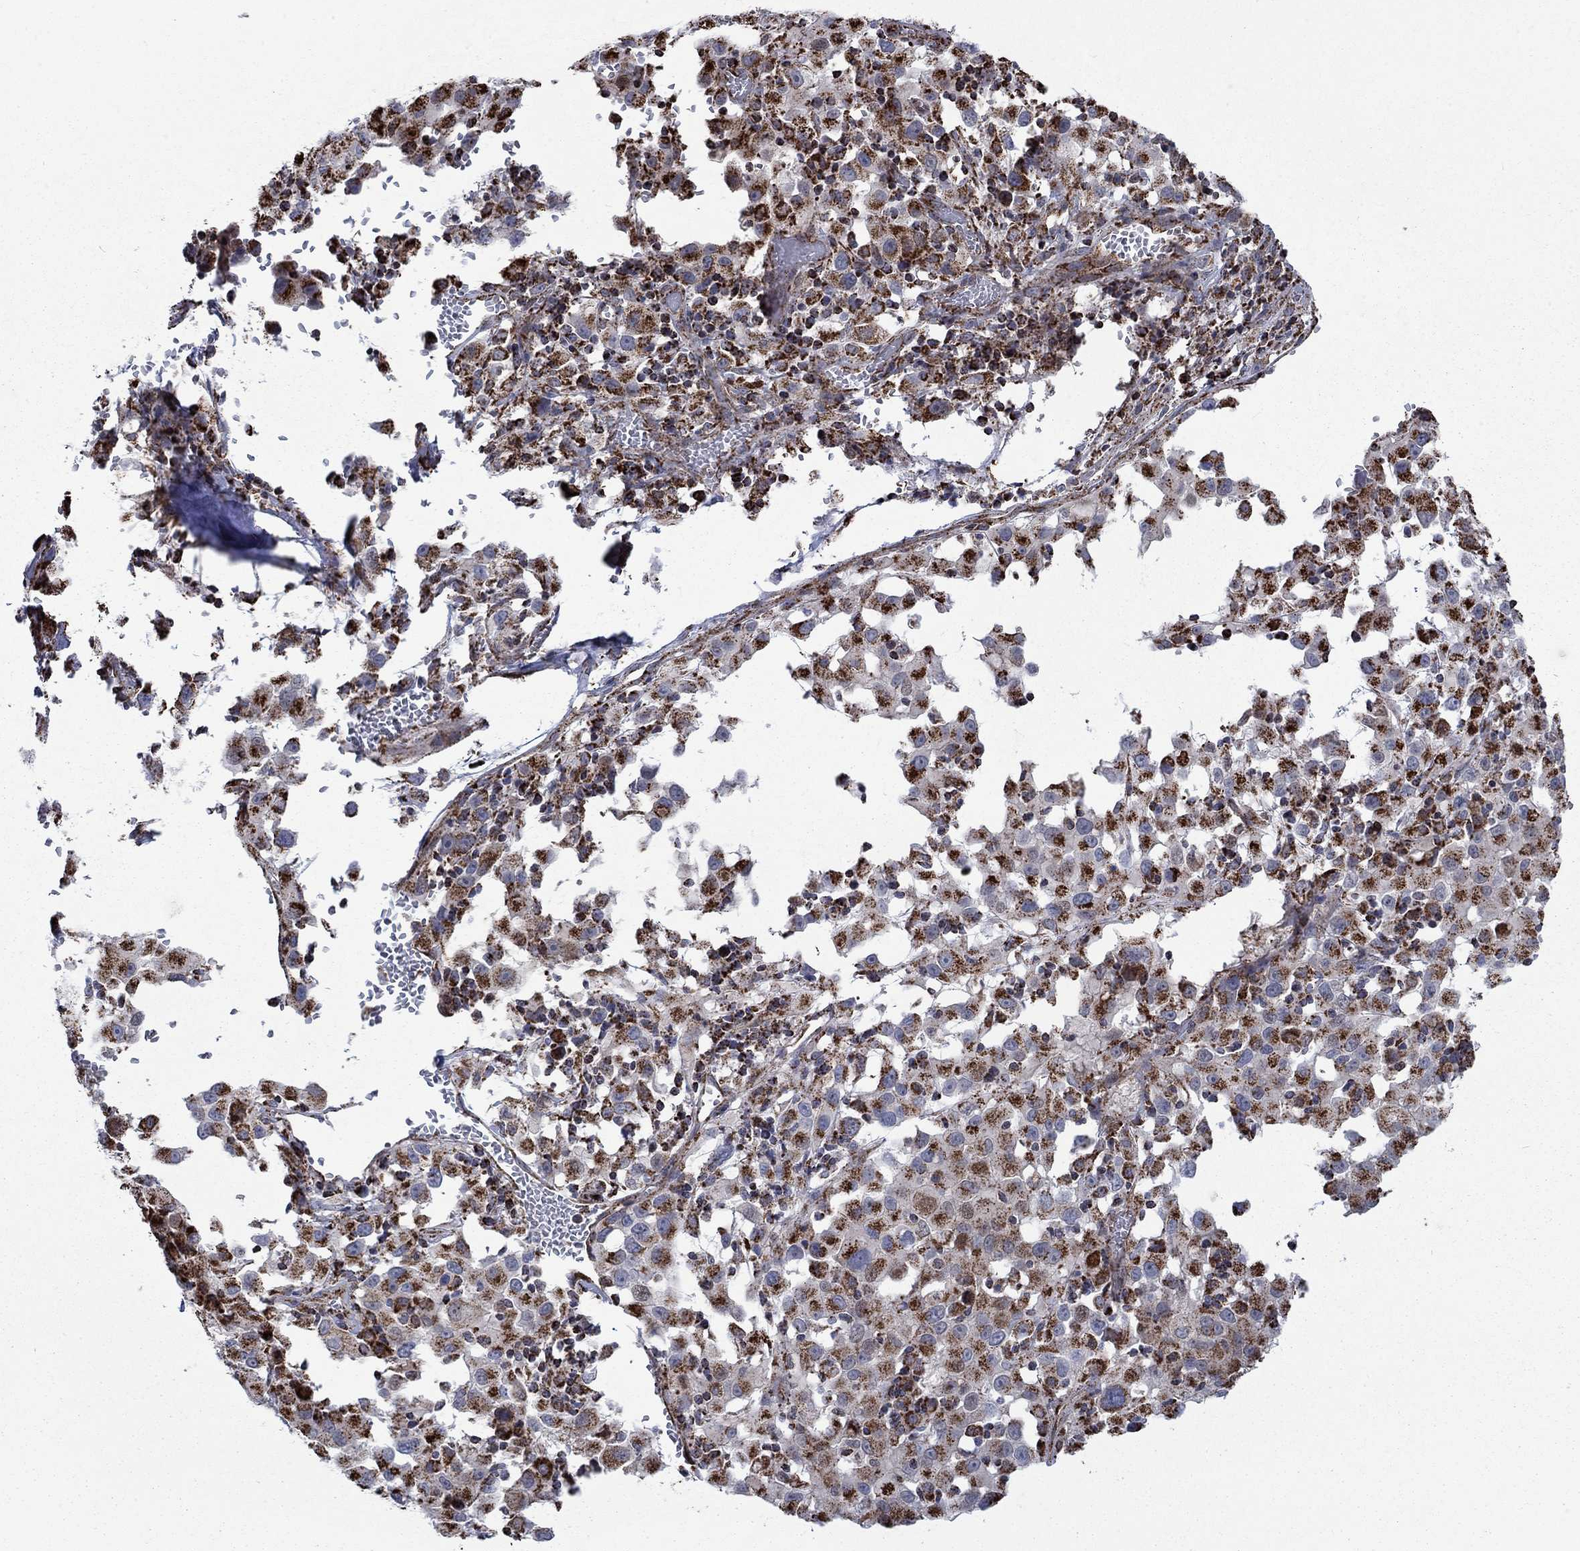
{"staining": {"intensity": "strong", "quantity": ">75%", "location": "cytoplasmic/membranous"}, "tissue": "melanoma", "cell_type": "Tumor cells", "image_type": "cancer", "snomed": [{"axis": "morphology", "description": "Malignant melanoma, Metastatic site"}, {"axis": "topography", "description": "Lymph node"}], "caption": "Melanoma tissue displays strong cytoplasmic/membranous positivity in approximately >75% of tumor cells, visualized by immunohistochemistry.", "gene": "MOAP1", "patient": {"sex": "male", "age": 50}}